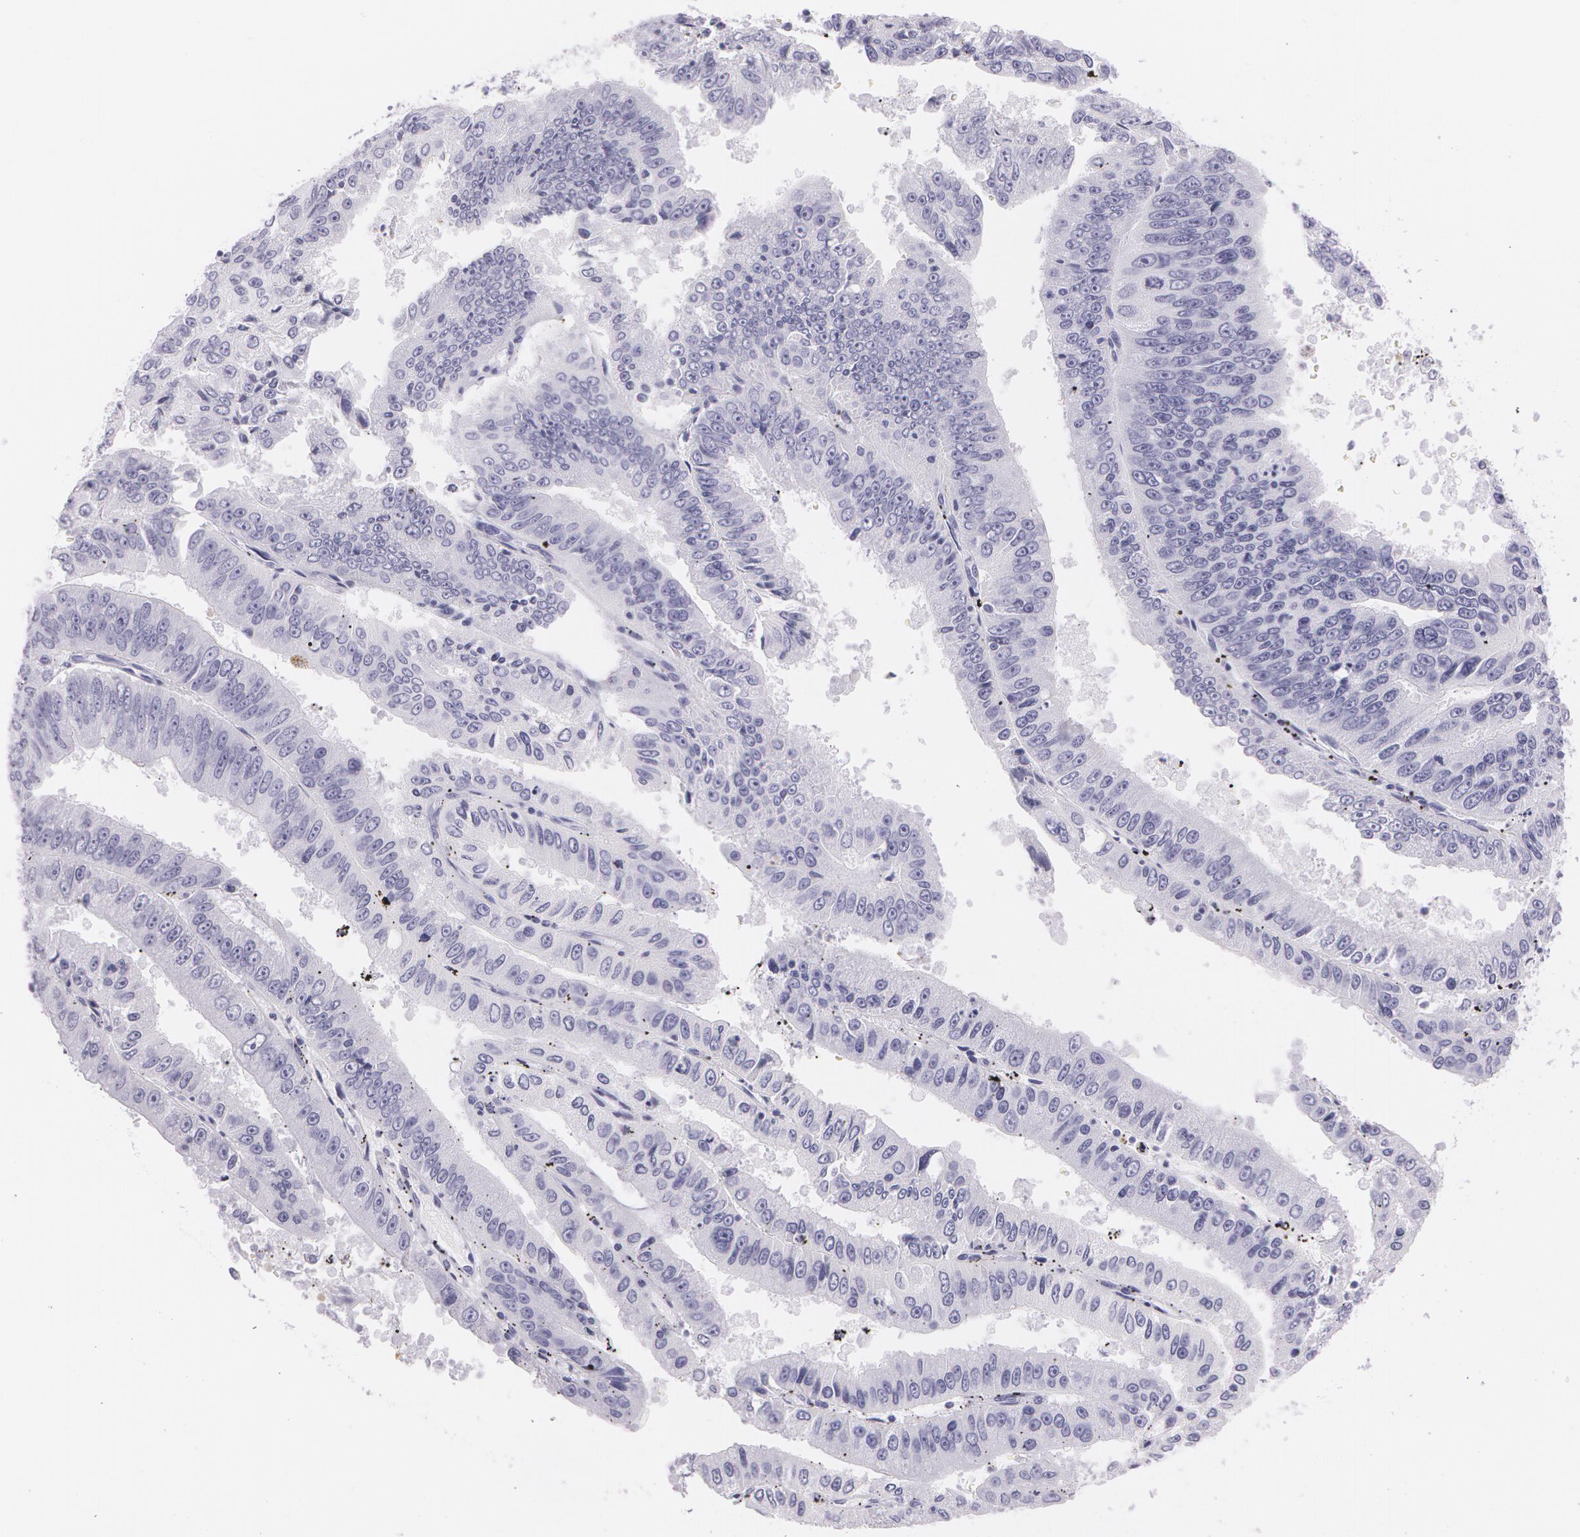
{"staining": {"intensity": "negative", "quantity": "none", "location": "none"}, "tissue": "endometrial cancer", "cell_type": "Tumor cells", "image_type": "cancer", "snomed": [{"axis": "morphology", "description": "Adenocarcinoma, NOS"}, {"axis": "topography", "description": "Endometrium"}], "caption": "High power microscopy image of an immunohistochemistry histopathology image of adenocarcinoma (endometrial), revealing no significant positivity in tumor cells.", "gene": "SNCG", "patient": {"sex": "female", "age": 66}}